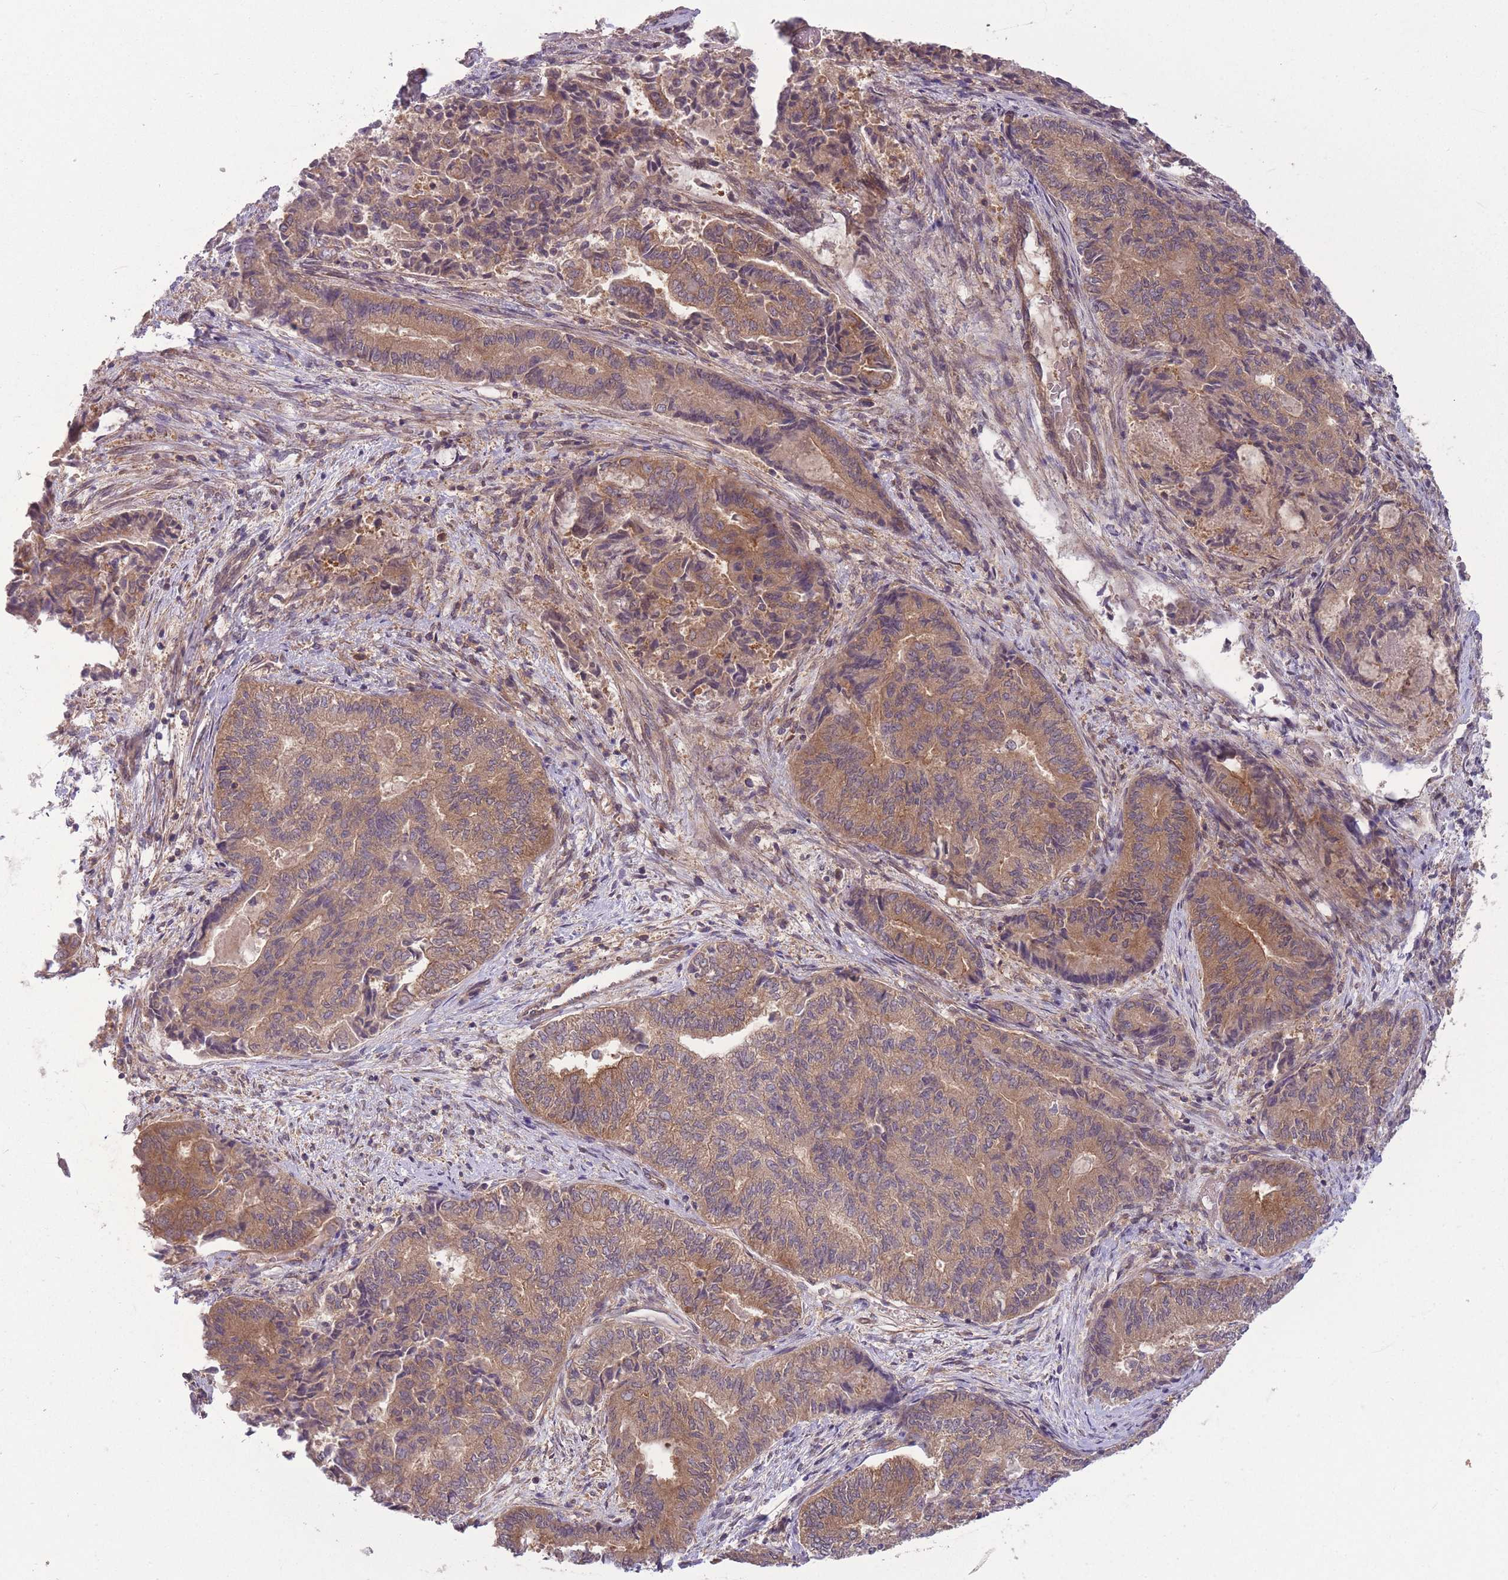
{"staining": {"intensity": "moderate", "quantity": ">75%", "location": "cytoplasmic/membranous"}, "tissue": "endometrial cancer", "cell_type": "Tumor cells", "image_type": "cancer", "snomed": [{"axis": "morphology", "description": "Adenocarcinoma, NOS"}, {"axis": "topography", "description": "Endometrium"}], "caption": "A brown stain highlights moderate cytoplasmic/membranous staining of a protein in endometrial cancer tumor cells.", "gene": "PFDN6", "patient": {"sex": "female", "age": 80}}